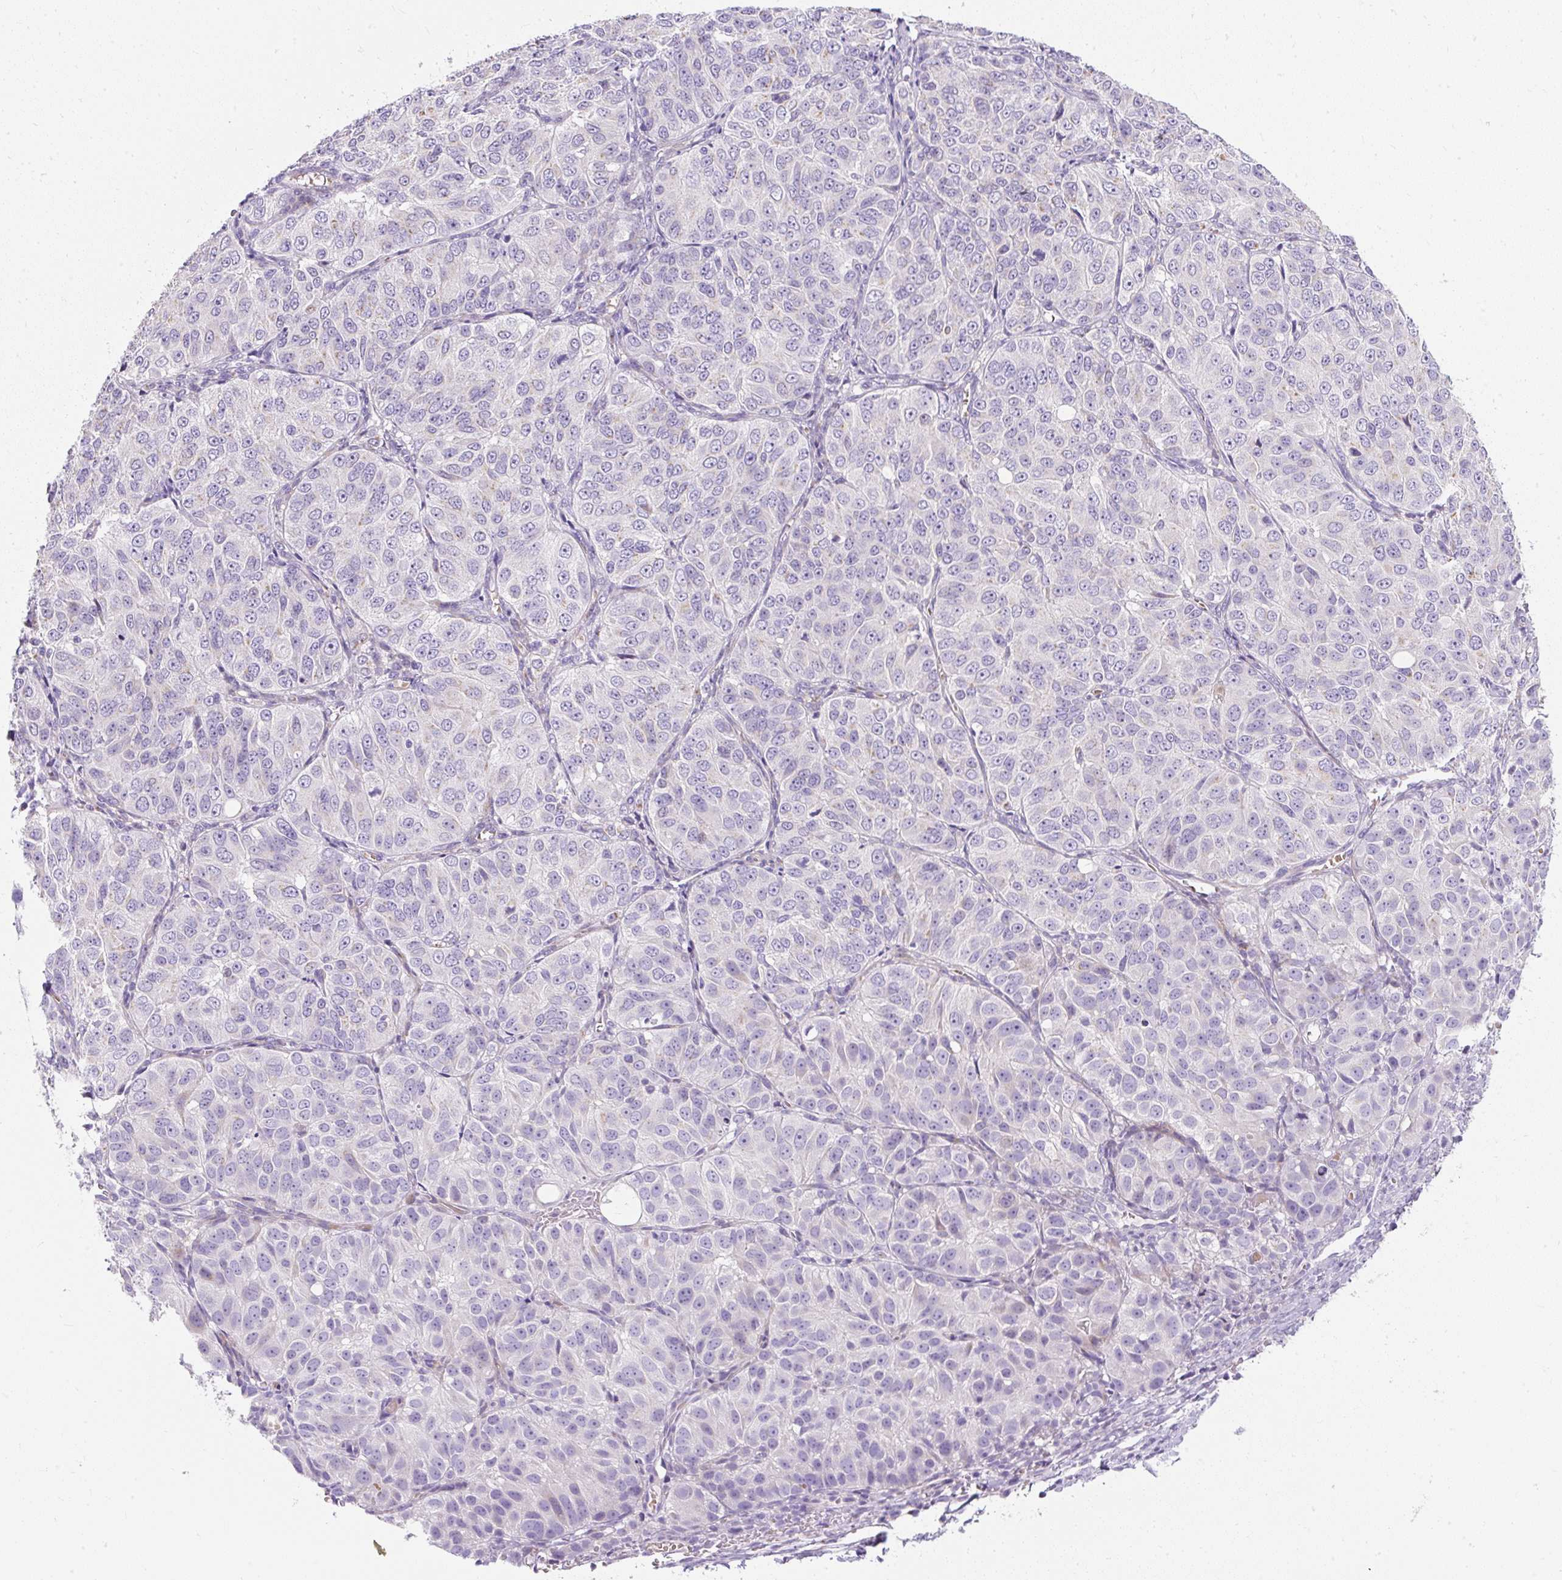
{"staining": {"intensity": "negative", "quantity": "none", "location": "none"}, "tissue": "ovarian cancer", "cell_type": "Tumor cells", "image_type": "cancer", "snomed": [{"axis": "morphology", "description": "Carcinoma, endometroid"}, {"axis": "topography", "description": "Ovary"}], "caption": "IHC histopathology image of neoplastic tissue: ovarian endometroid carcinoma stained with DAB (3,3'-diaminobenzidine) exhibits no significant protein positivity in tumor cells.", "gene": "DTX4", "patient": {"sex": "female", "age": 51}}